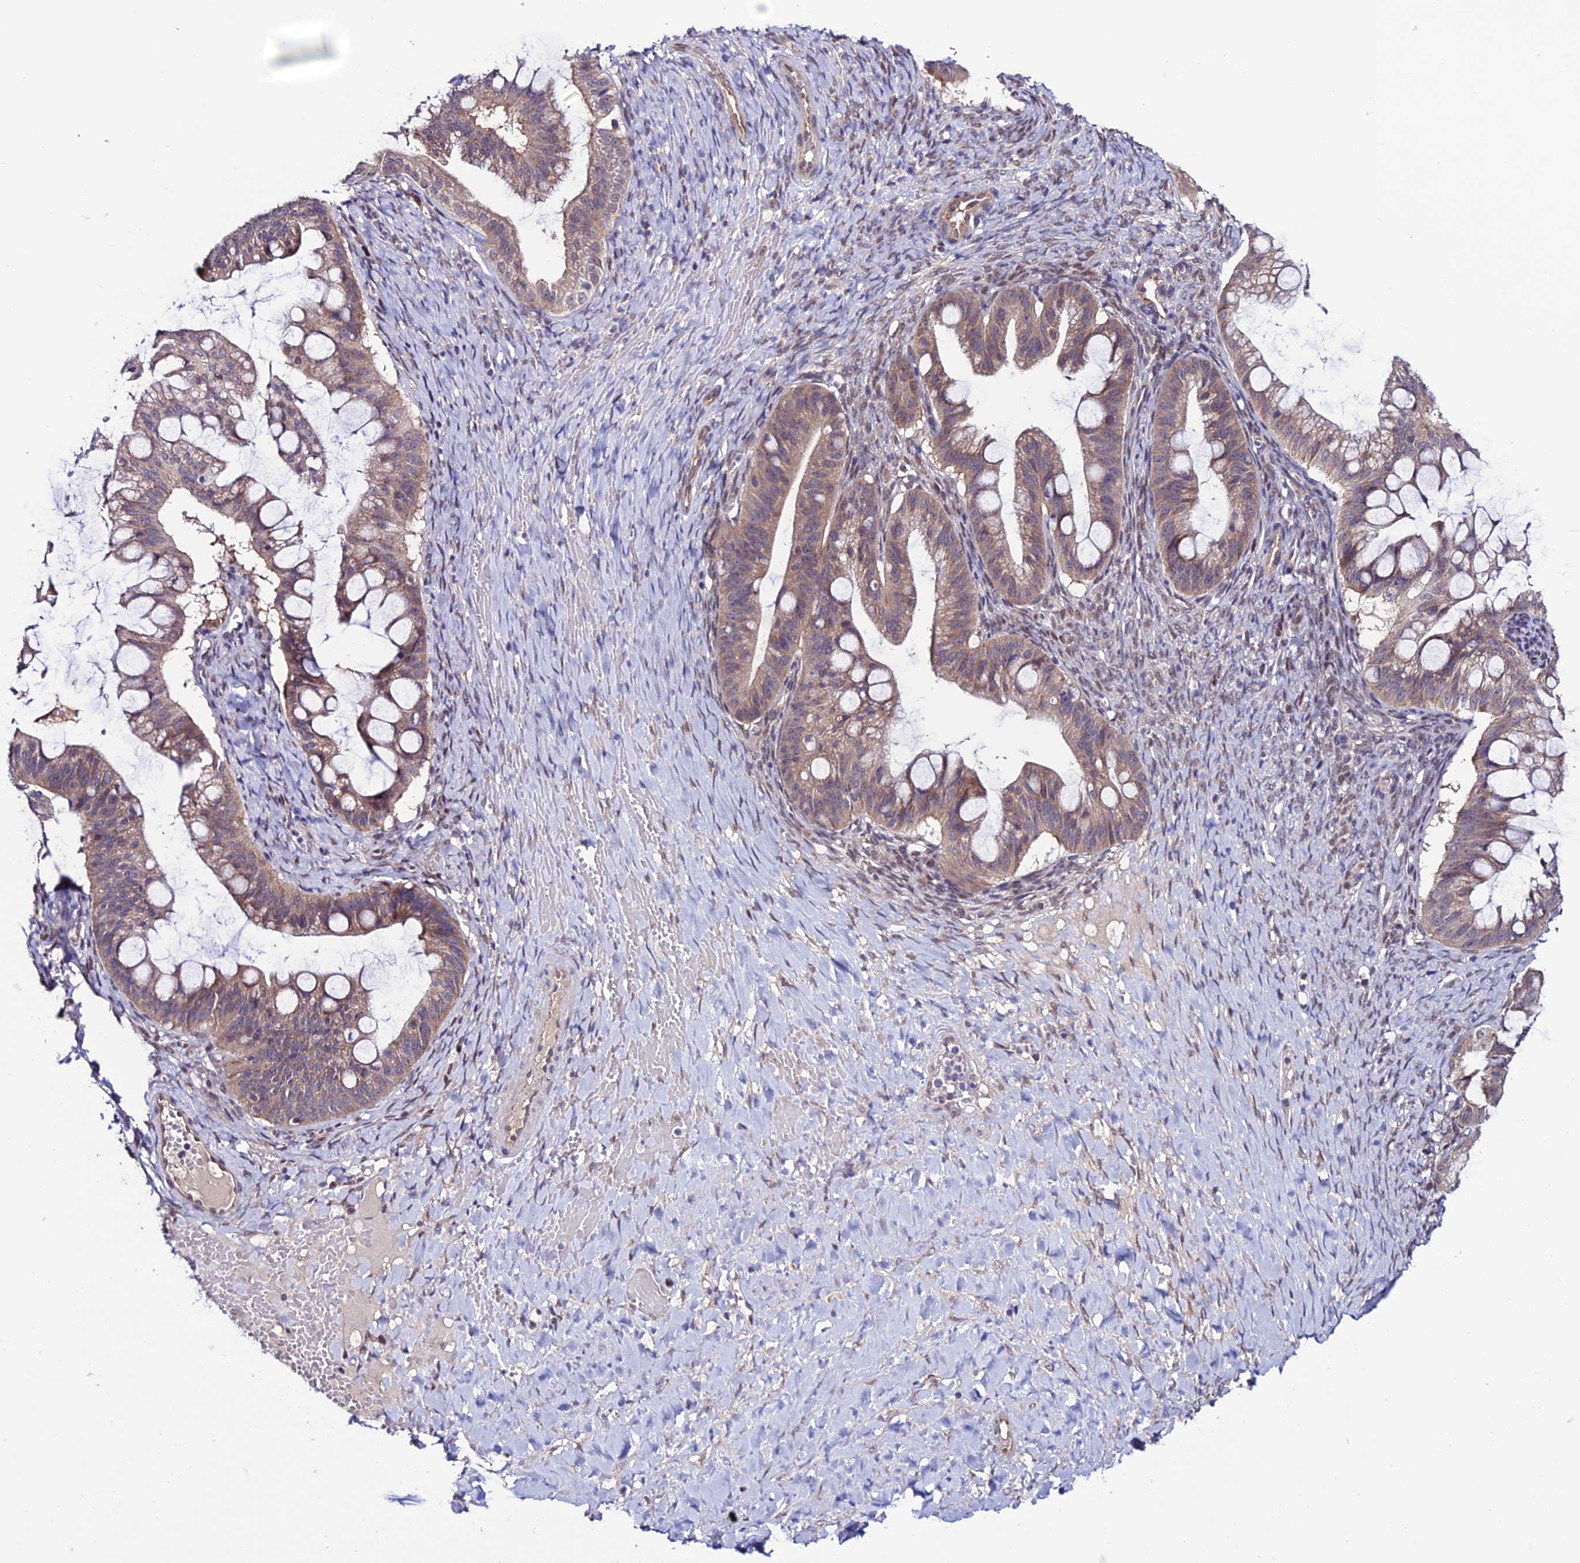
{"staining": {"intensity": "weak", "quantity": ">75%", "location": "cytoplasmic/membranous"}, "tissue": "ovarian cancer", "cell_type": "Tumor cells", "image_type": "cancer", "snomed": [{"axis": "morphology", "description": "Cystadenocarcinoma, mucinous, NOS"}, {"axis": "topography", "description": "Ovary"}], "caption": "There is low levels of weak cytoplasmic/membranous positivity in tumor cells of mucinous cystadenocarcinoma (ovarian), as demonstrated by immunohistochemical staining (brown color).", "gene": "FZD8", "patient": {"sex": "female", "age": 73}}